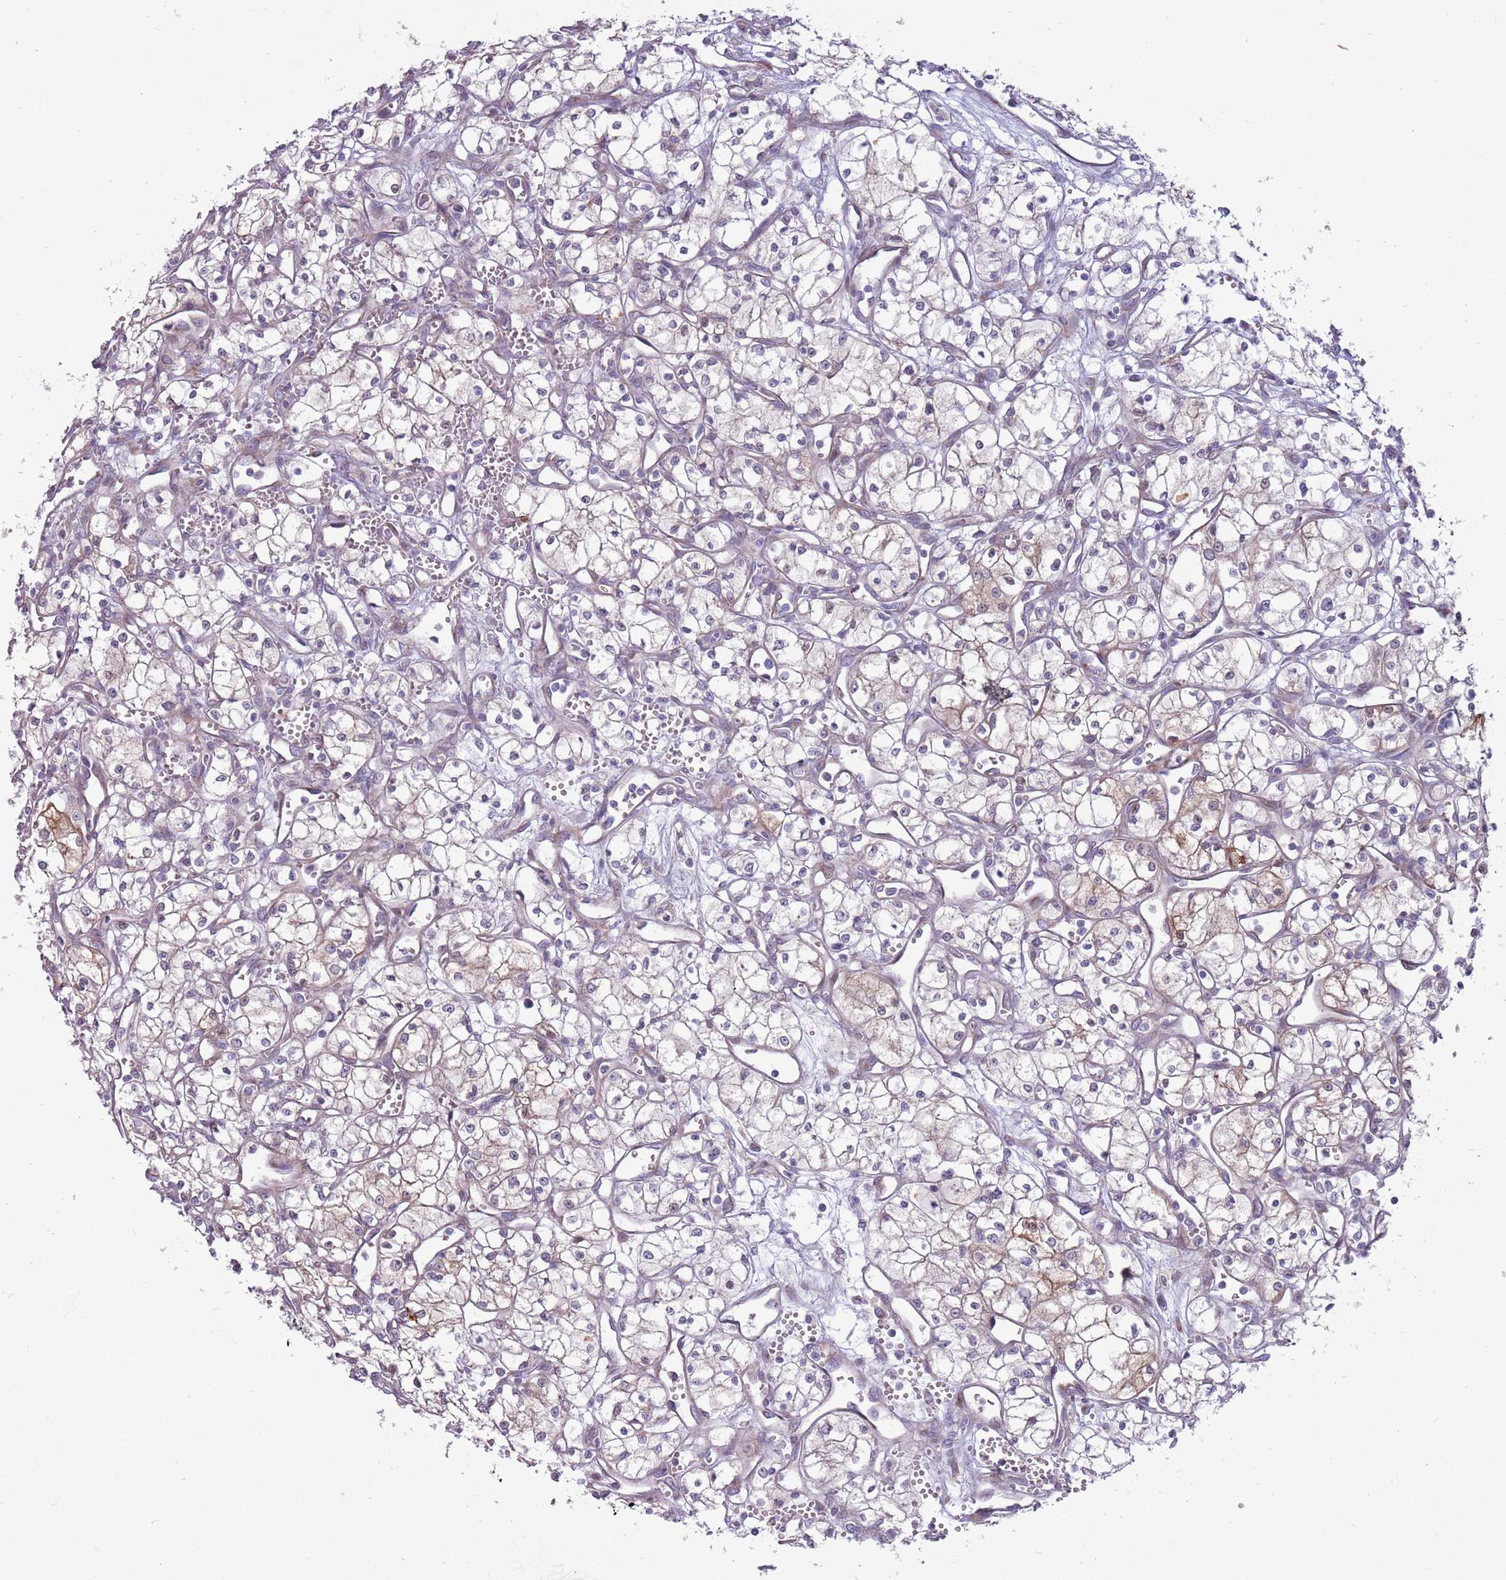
{"staining": {"intensity": "weak", "quantity": "<25%", "location": "cytoplasmic/membranous"}, "tissue": "renal cancer", "cell_type": "Tumor cells", "image_type": "cancer", "snomed": [{"axis": "morphology", "description": "Adenocarcinoma, NOS"}, {"axis": "topography", "description": "Kidney"}], "caption": "IHC image of human adenocarcinoma (renal) stained for a protein (brown), which shows no expression in tumor cells.", "gene": "CCDC150", "patient": {"sex": "male", "age": 59}}